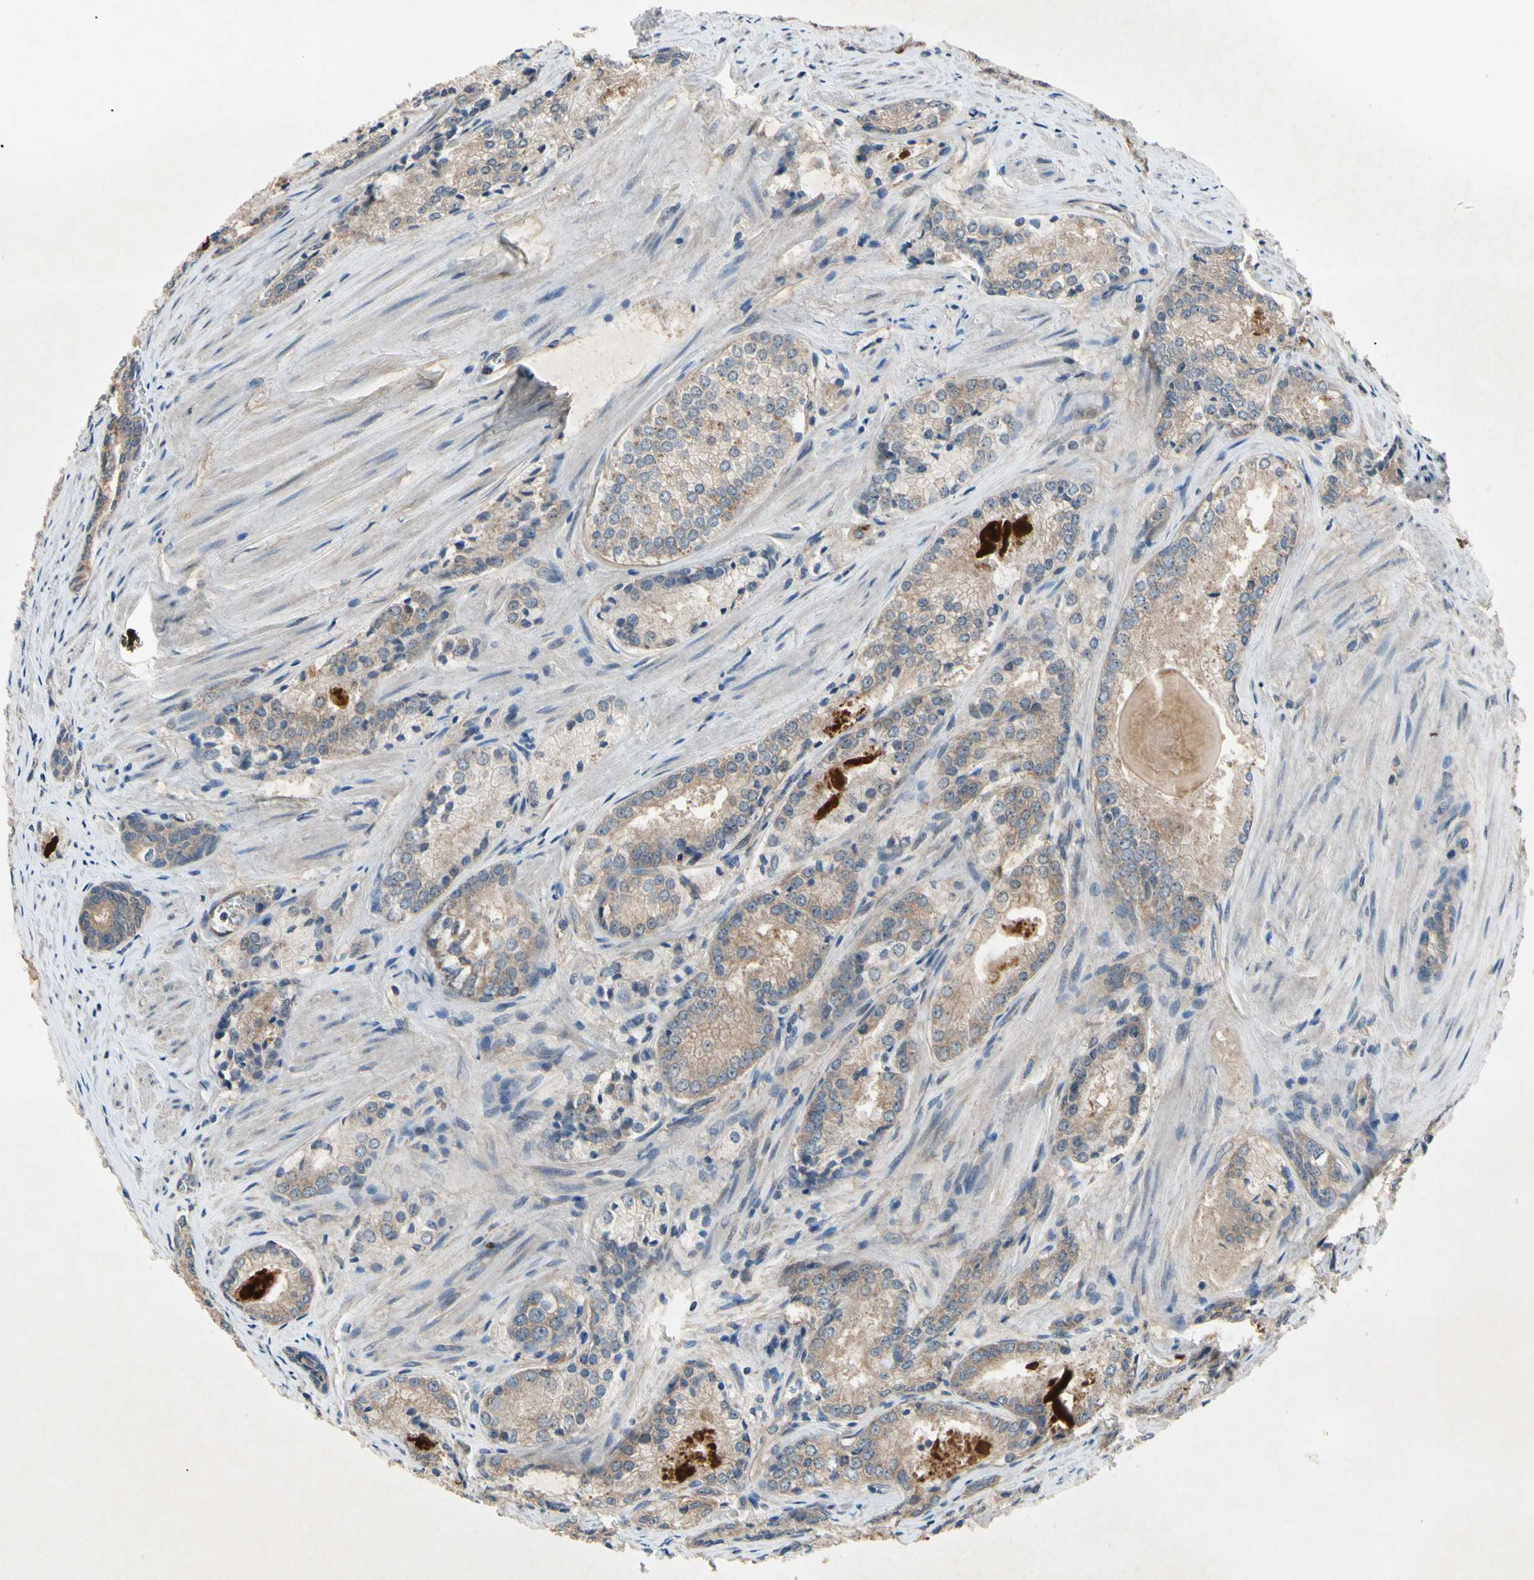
{"staining": {"intensity": "moderate", "quantity": ">75%", "location": "cytoplasmic/membranous"}, "tissue": "prostate cancer", "cell_type": "Tumor cells", "image_type": "cancer", "snomed": [{"axis": "morphology", "description": "Adenocarcinoma, Low grade"}, {"axis": "topography", "description": "Prostate"}], "caption": "Immunohistochemical staining of human low-grade adenocarcinoma (prostate) demonstrates medium levels of moderate cytoplasmic/membranous protein expression in approximately >75% of tumor cells.", "gene": "HILPDA", "patient": {"sex": "male", "age": 60}}